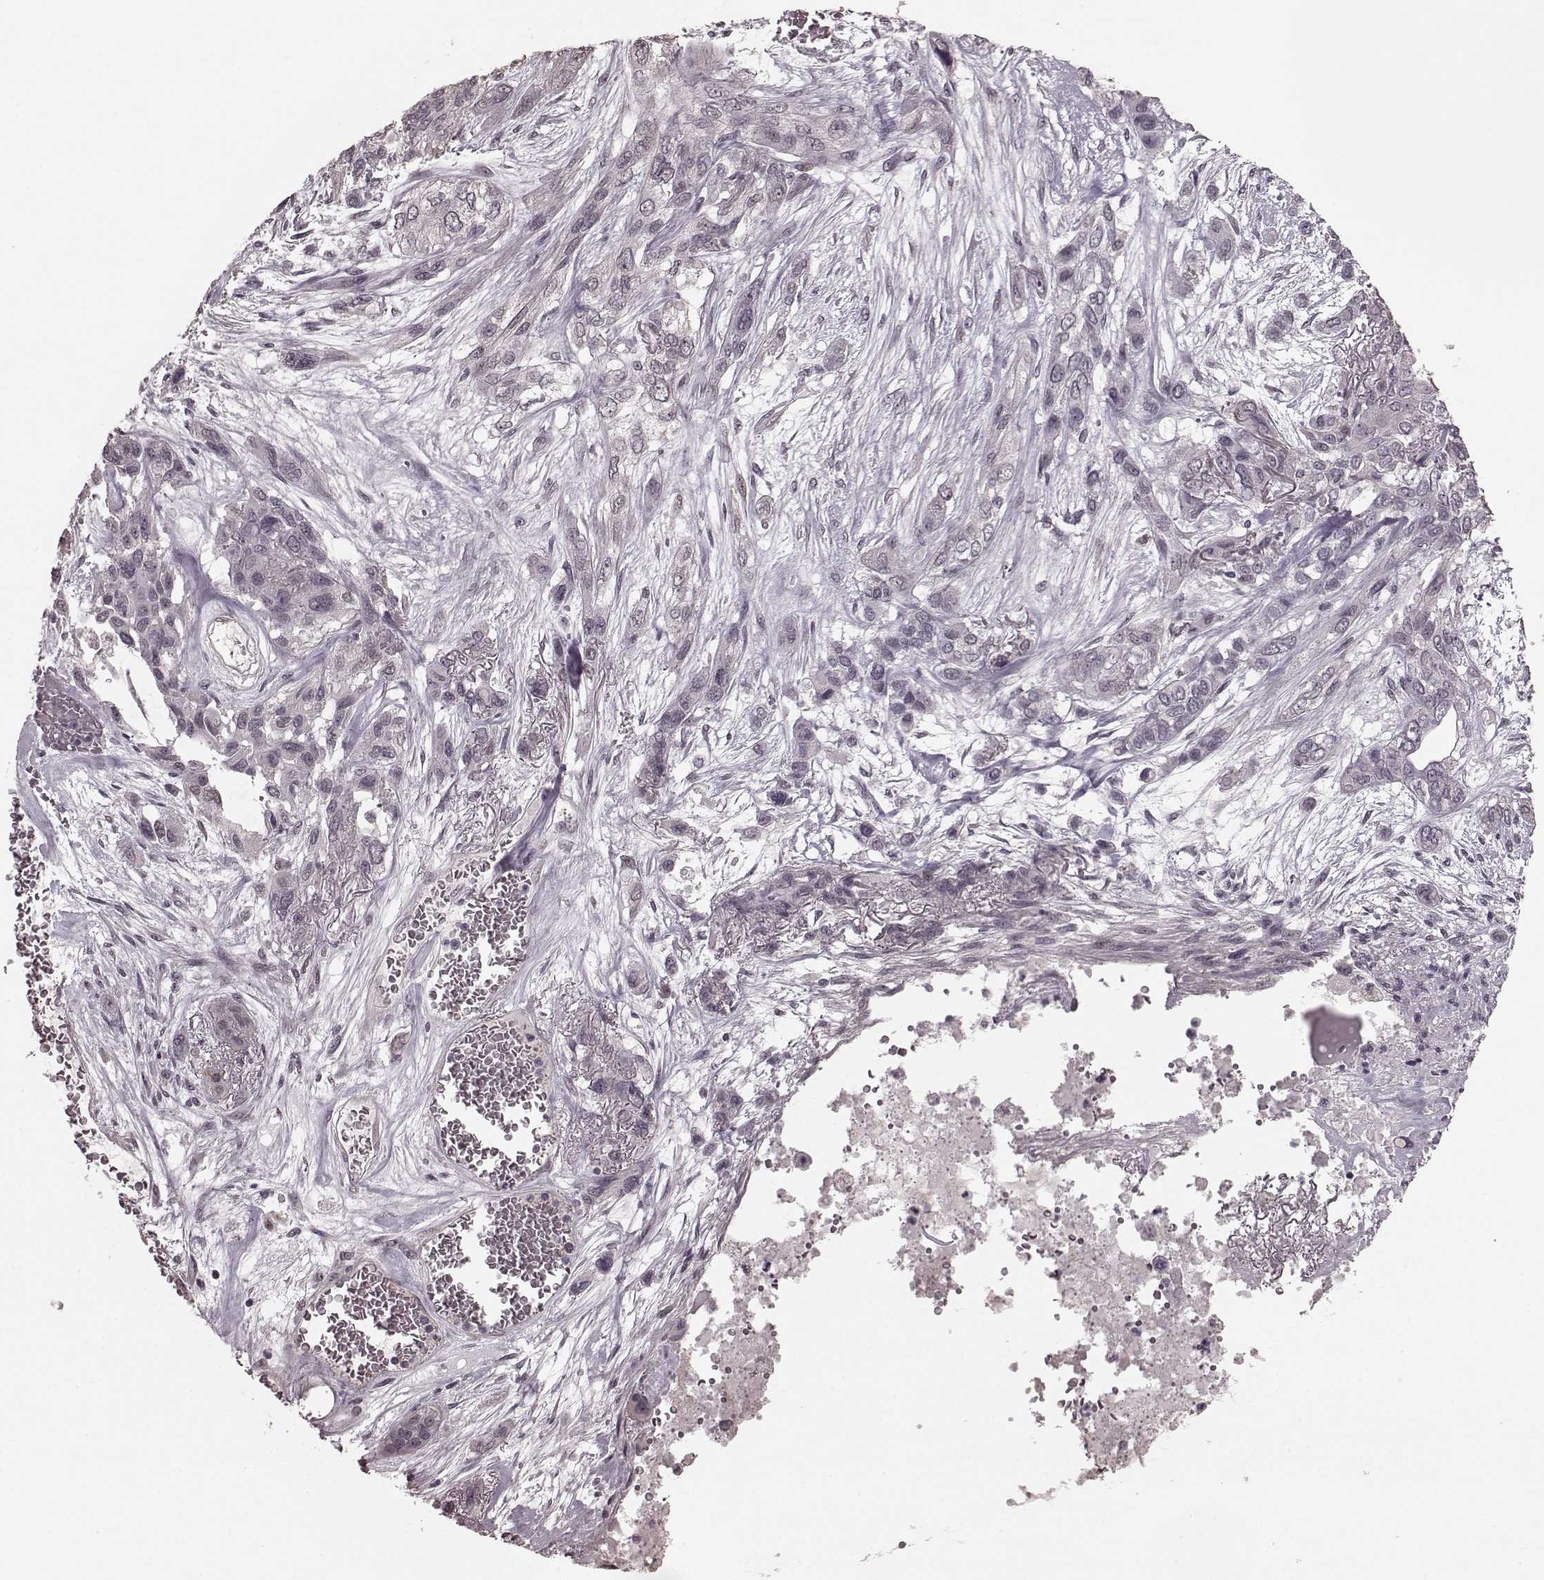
{"staining": {"intensity": "negative", "quantity": "none", "location": "none"}, "tissue": "lung cancer", "cell_type": "Tumor cells", "image_type": "cancer", "snomed": [{"axis": "morphology", "description": "Squamous cell carcinoma, NOS"}, {"axis": "topography", "description": "Lung"}], "caption": "An IHC histopathology image of lung squamous cell carcinoma is shown. There is no staining in tumor cells of lung squamous cell carcinoma. (DAB (3,3'-diaminobenzidine) IHC visualized using brightfield microscopy, high magnification).", "gene": "PLCB4", "patient": {"sex": "female", "age": 70}}